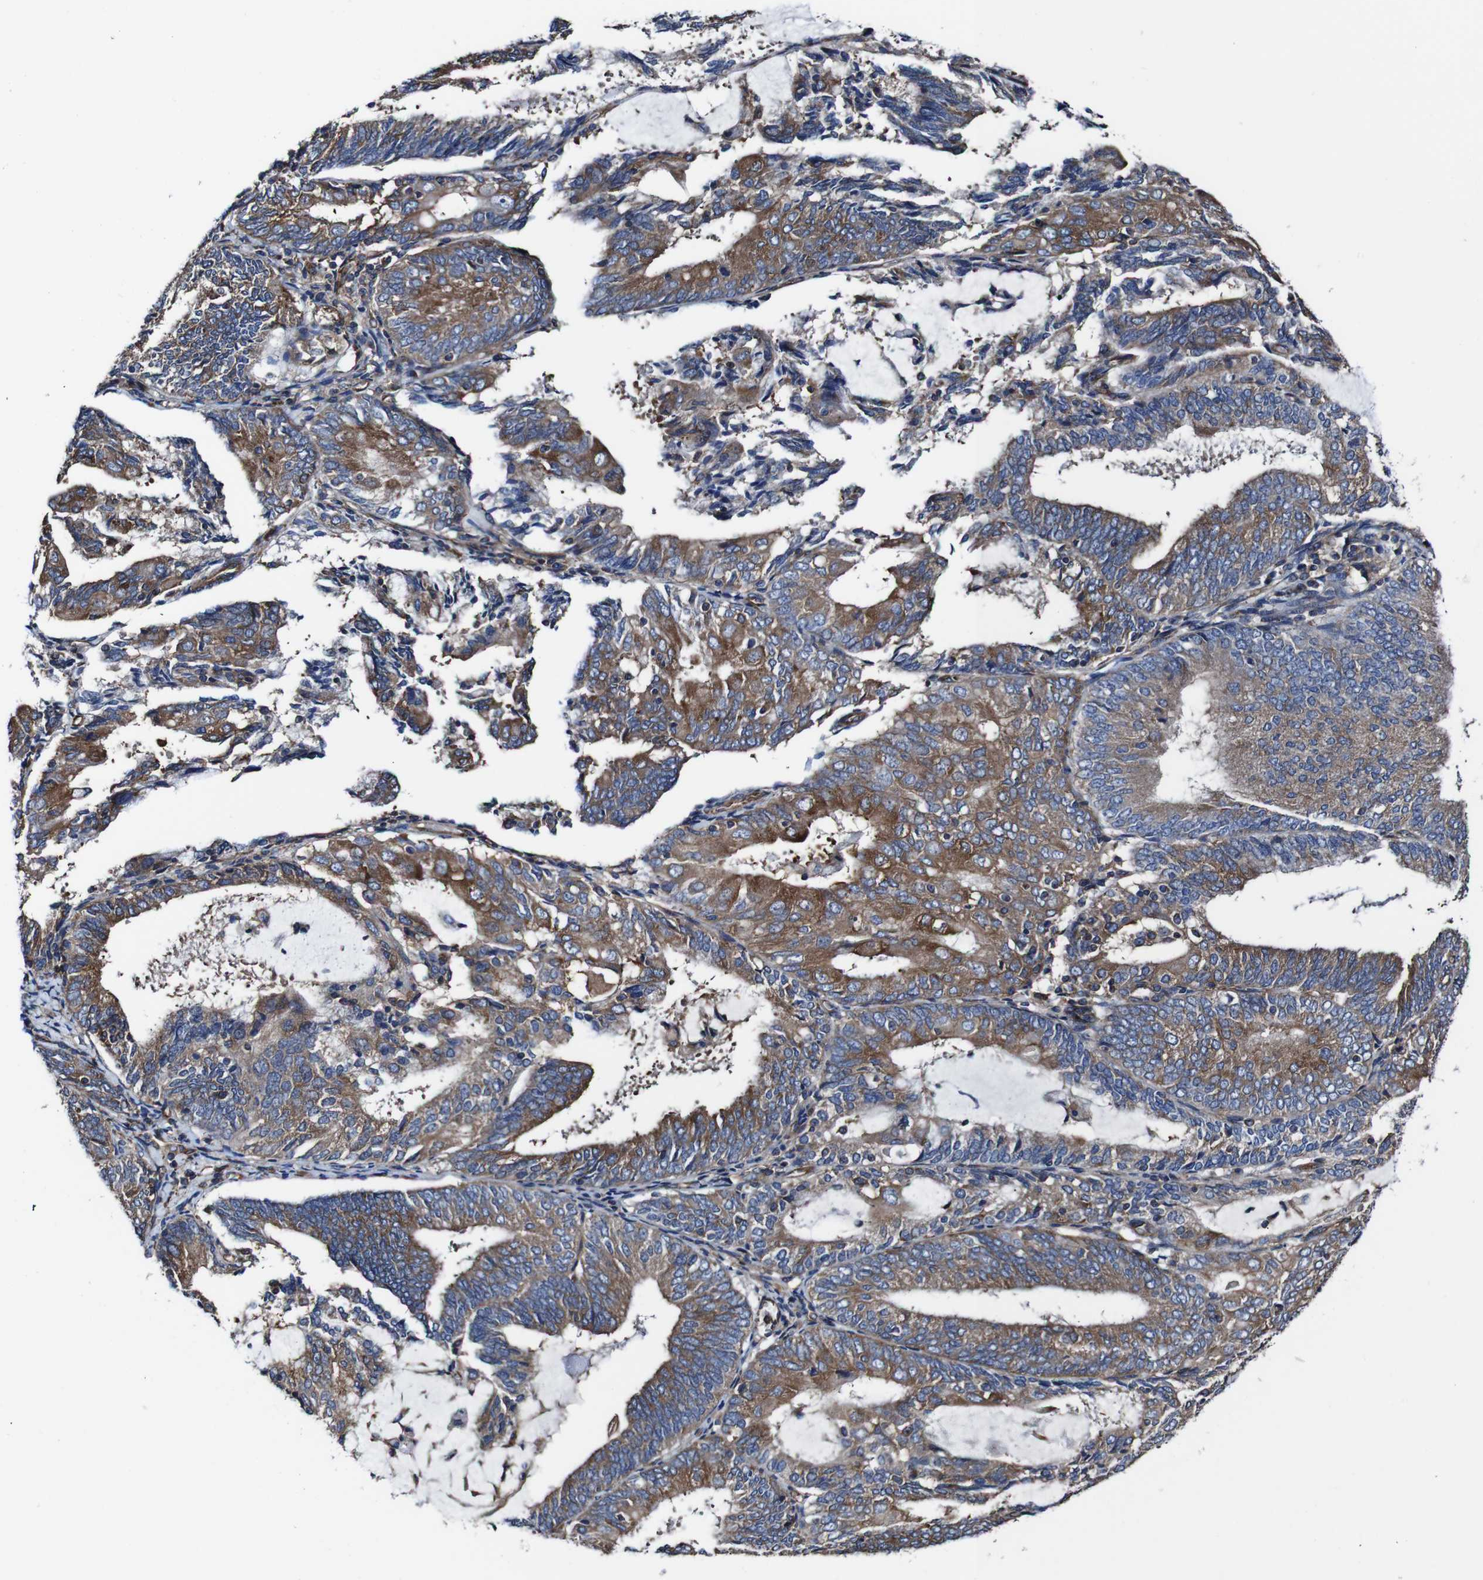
{"staining": {"intensity": "moderate", "quantity": ">75%", "location": "cytoplasmic/membranous"}, "tissue": "endometrial cancer", "cell_type": "Tumor cells", "image_type": "cancer", "snomed": [{"axis": "morphology", "description": "Adenocarcinoma, NOS"}, {"axis": "topography", "description": "Endometrium"}], "caption": "Human adenocarcinoma (endometrial) stained for a protein (brown) displays moderate cytoplasmic/membranous positive expression in about >75% of tumor cells.", "gene": "CSF1R", "patient": {"sex": "female", "age": 81}}